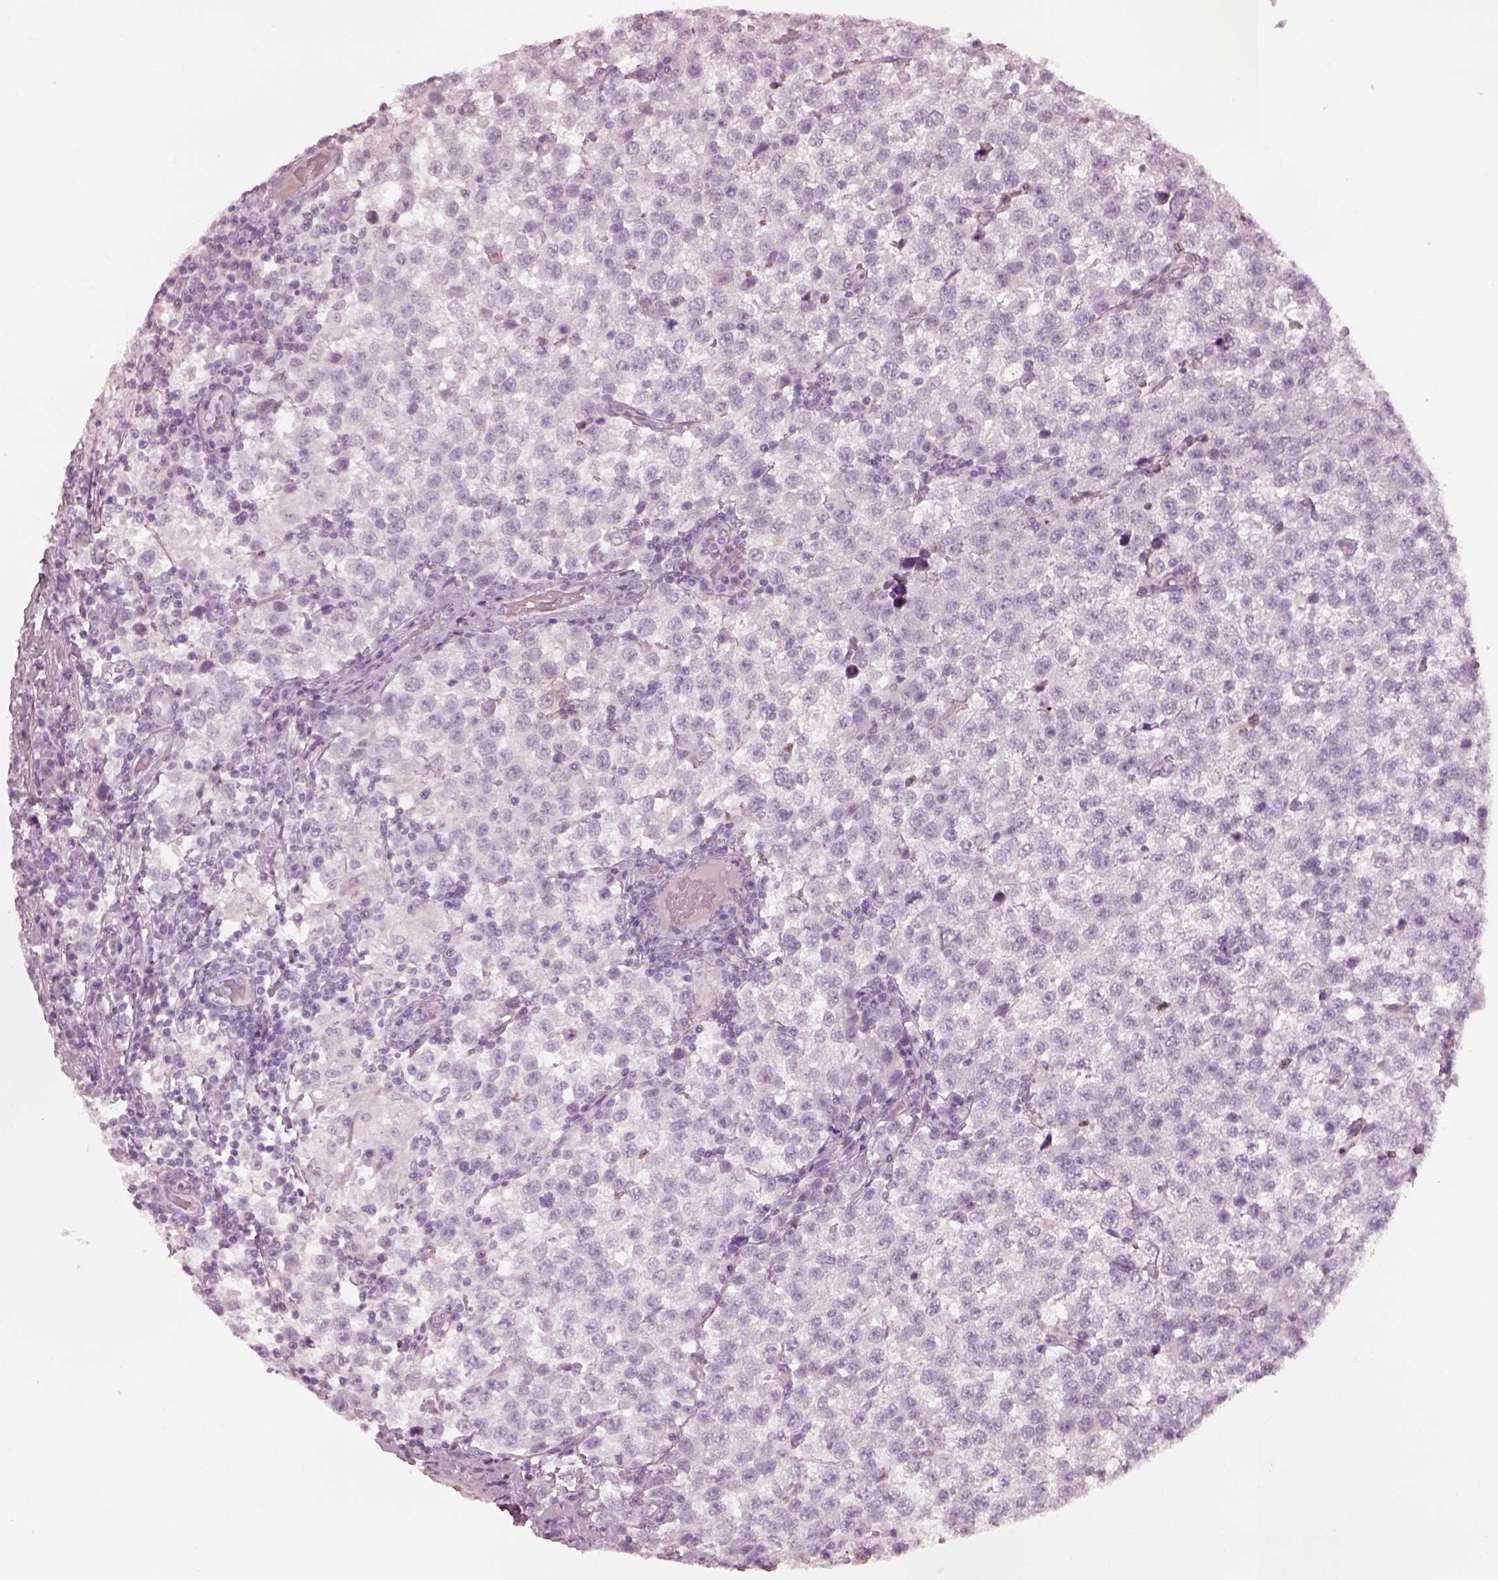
{"staining": {"intensity": "negative", "quantity": "none", "location": "none"}, "tissue": "testis cancer", "cell_type": "Tumor cells", "image_type": "cancer", "snomed": [{"axis": "morphology", "description": "Seminoma, NOS"}, {"axis": "topography", "description": "Testis"}], "caption": "Tumor cells show no significant protein expression in testis cancer (seminoma).", "gene": "RSPH9", "patient": {"sex": "male", "age": 34}}